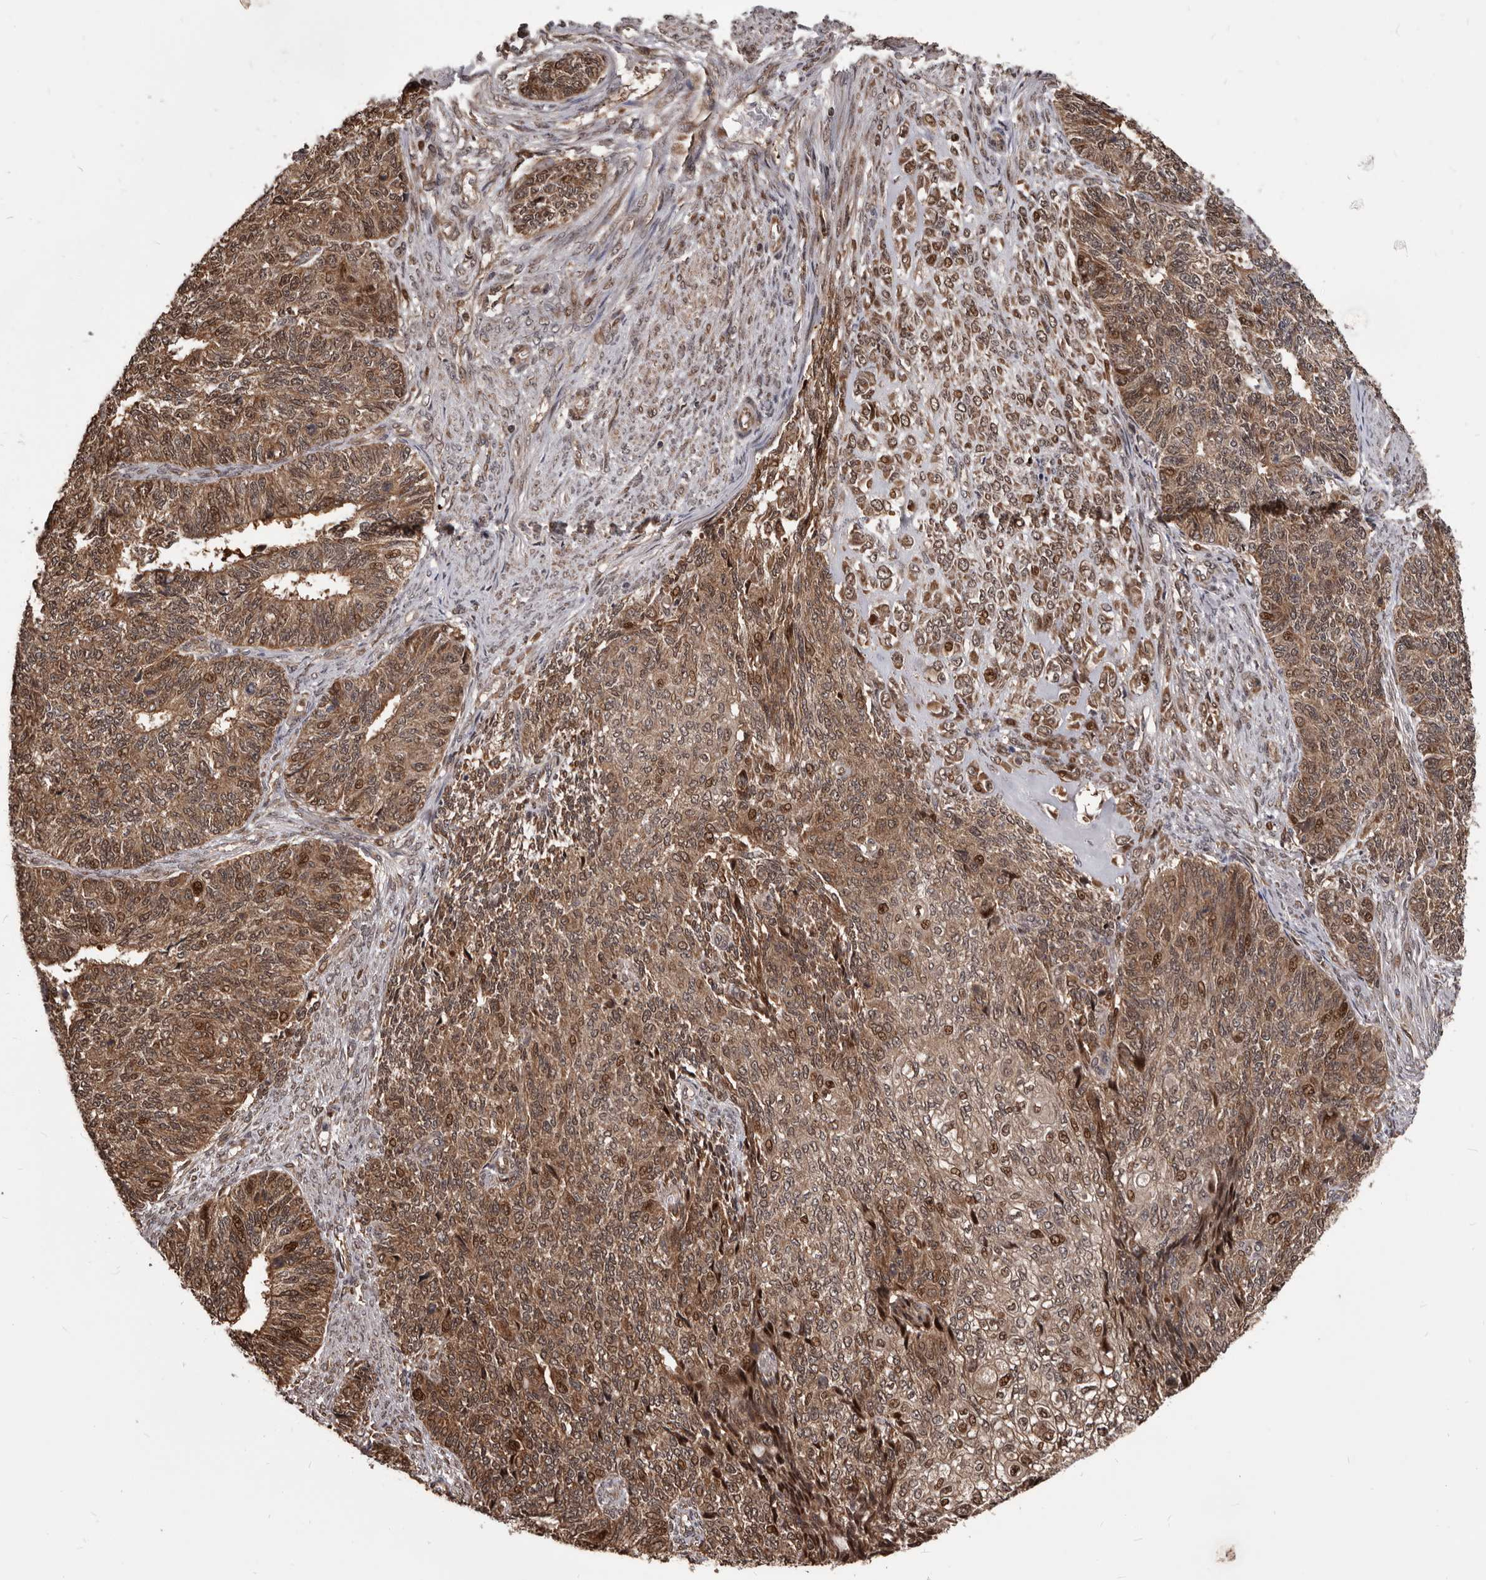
{"staining": {"intensity": "moderate", "quantity": ">75%", "location": "cytoplasmic/membranous,nuclear"}, "tissue": "endometrial cancer", "cell_type": "Tumor cells", "image_type": "cancer", "snomed": [{"axis": "morphology", "description": "Adenocarcinoma, NOS"}, {"axis": "topography", "description": "Endometrium"}], "caption": "Adenocarcinoma (endometrial) tissue reveals moderate cytoplasmic/membranous and nuclear staining in approximately >75% of tumor cells Nuclei are stained in blue.", "gene": "MAP3K14", "patient": {"sex": "female", "age": 32}}